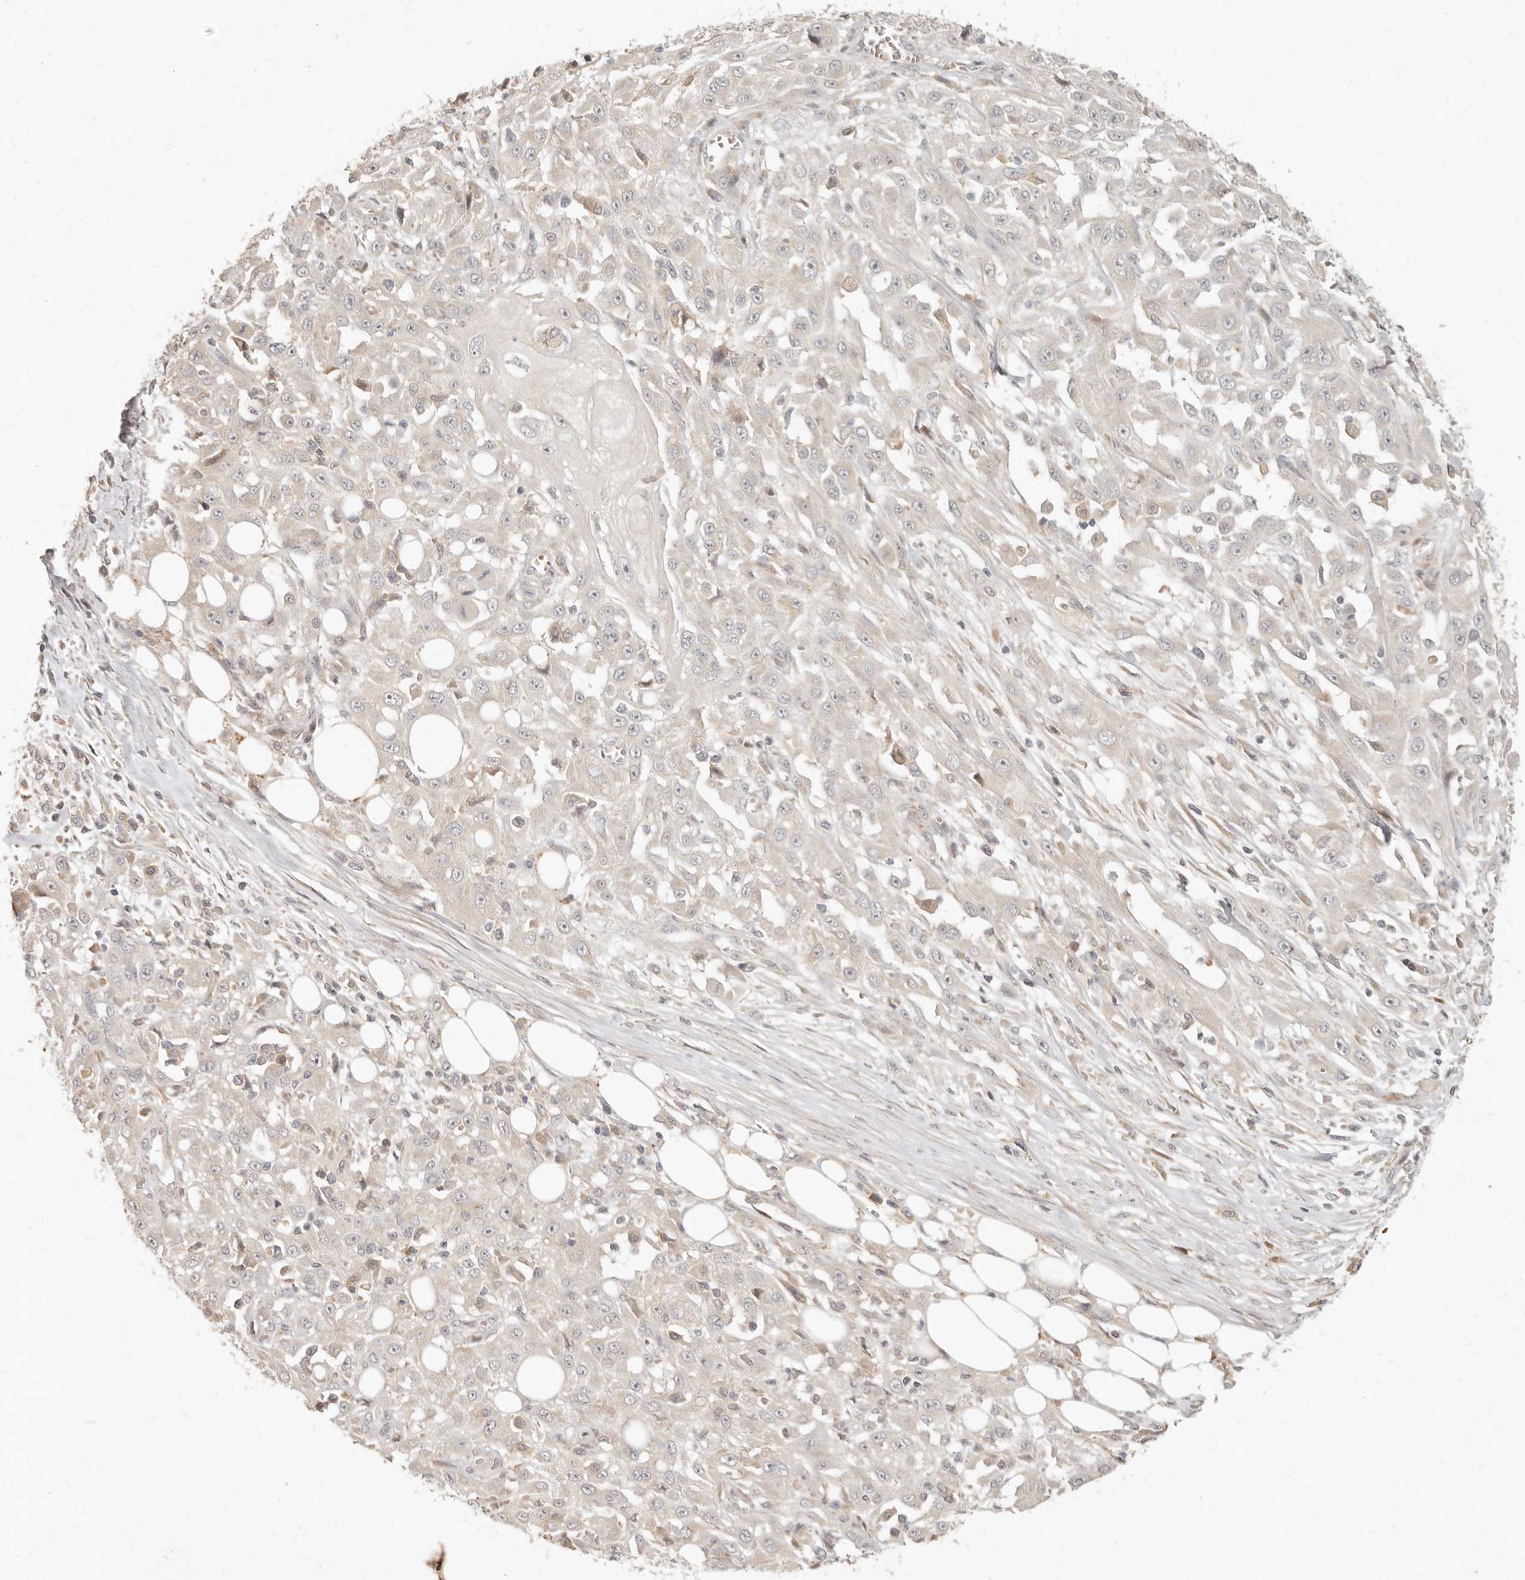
{"staining": {"intensity": "negative", "quantity": "none", "location": "none"}, "tissue": "skin cancer", "cell_type": "Tumor cells", "image_type": "cancer", "snomed": [{"axis": "morphology", "description": "Squamous cell carcinoma, NOS"}, {"axis": "morphology", "description": "Squamous cell carcinoma, metastatic, NOS"}, {"axis": "topography", "description": "Skin"}, {"axis": "topography", "description": "Lymph node"}], "caption": "Immunohistochemistry image of neoplastic tissue: human skin metastatic squamous cell carcinoma stained with DAB demonstrates no significant protein staining in tumor cells.", "gene": "UBXN11", "patient": {"sex": "male", "age": 75}}